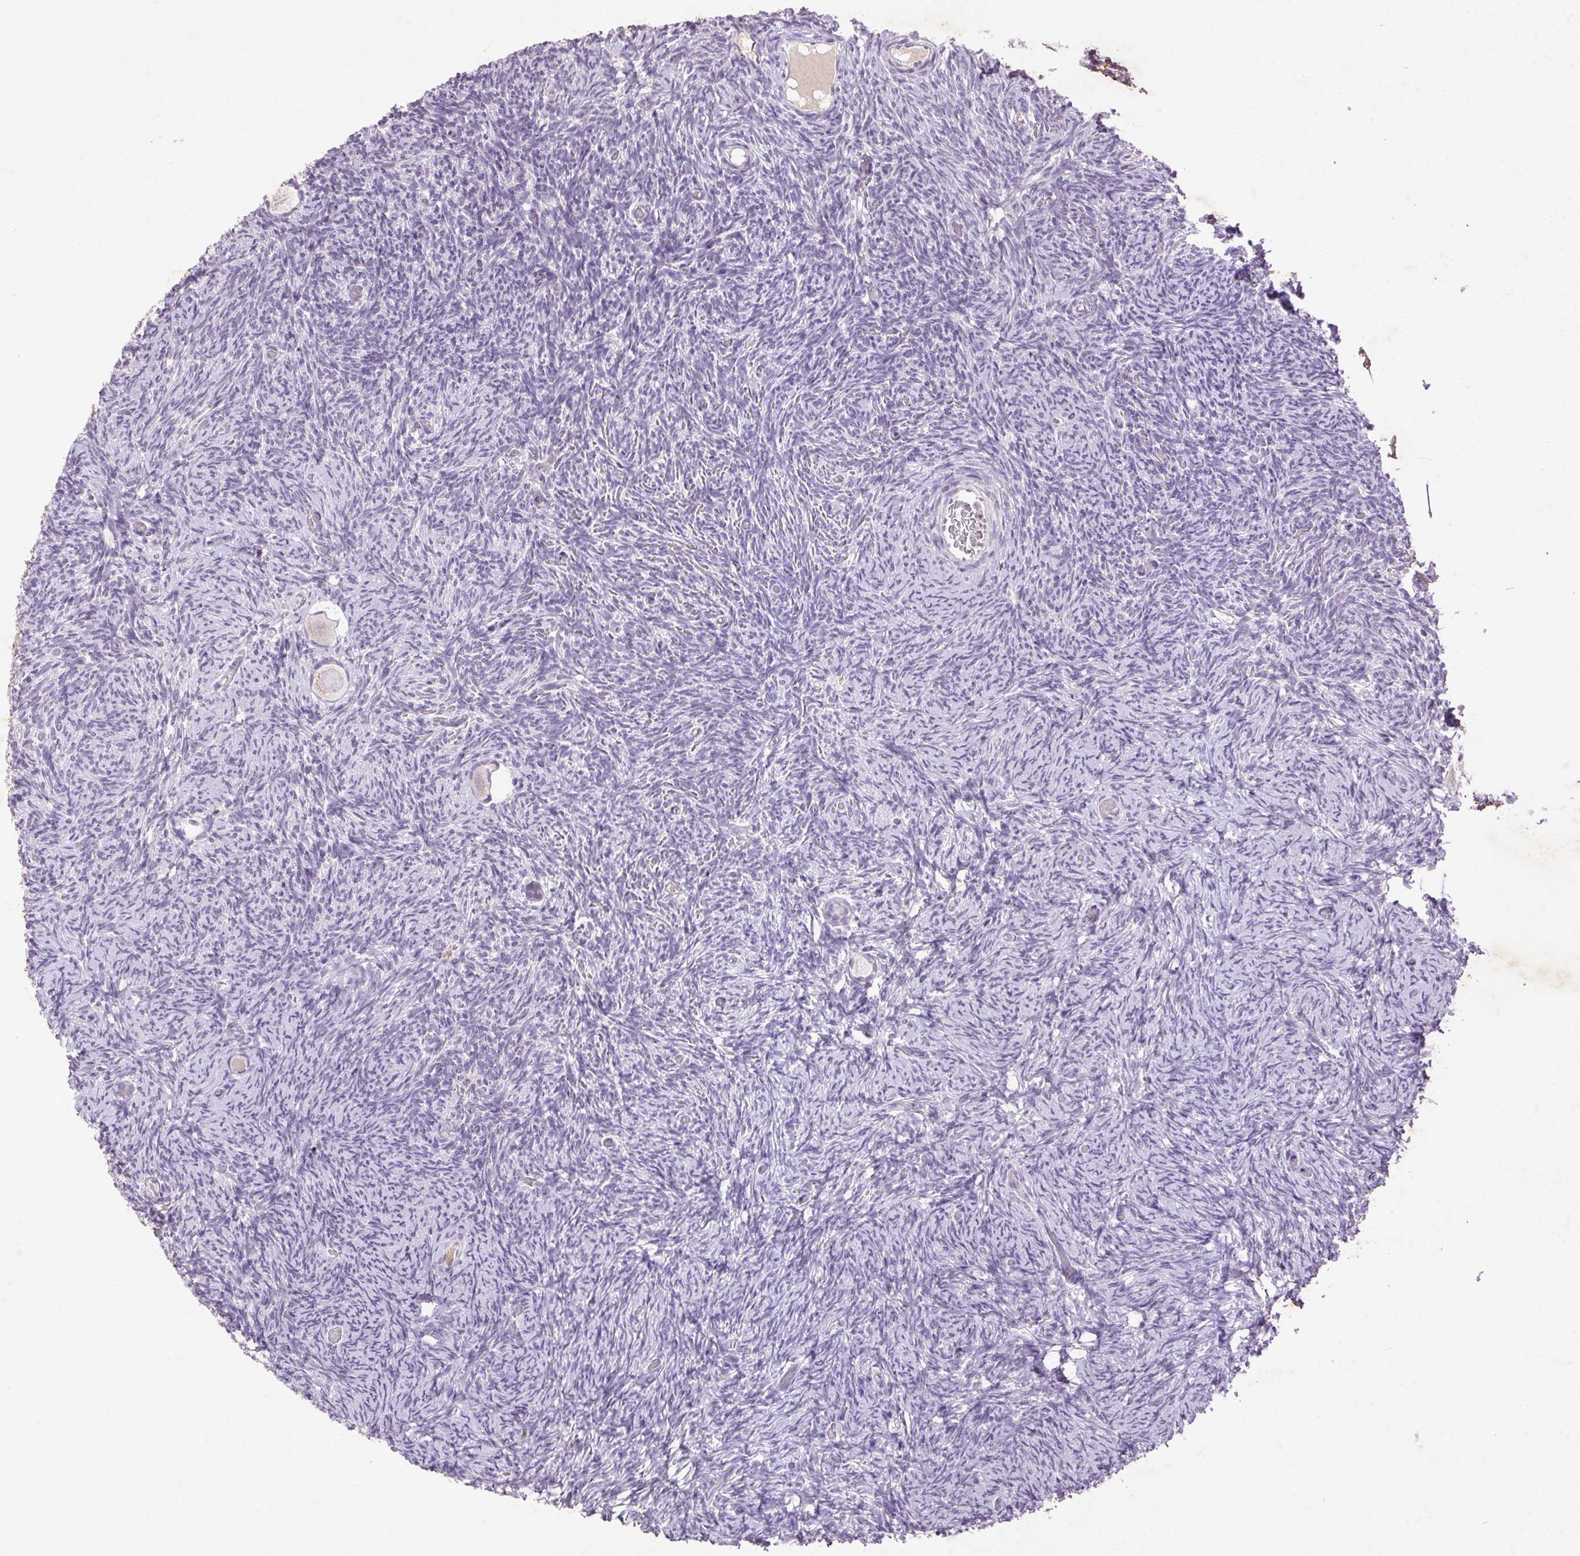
{"staining": {"intensity": "negative", "quantity": "none", "location": "none"}, "tissue": "ovary", "cell_type": "Follicle cells", "image_type": "normal", "snomed": [{"axis": "morphology", "description": "Normal tissue, NOS"}, {"axis": "topography", "description": "Ovary"}], "caption": "Immunohistochemistry image of benign human ovary stained for a protein (brown), which reveals no expression in follicle cells.", "gene": "FNDC7", "patient": {"sex": "female", "age": 34}}